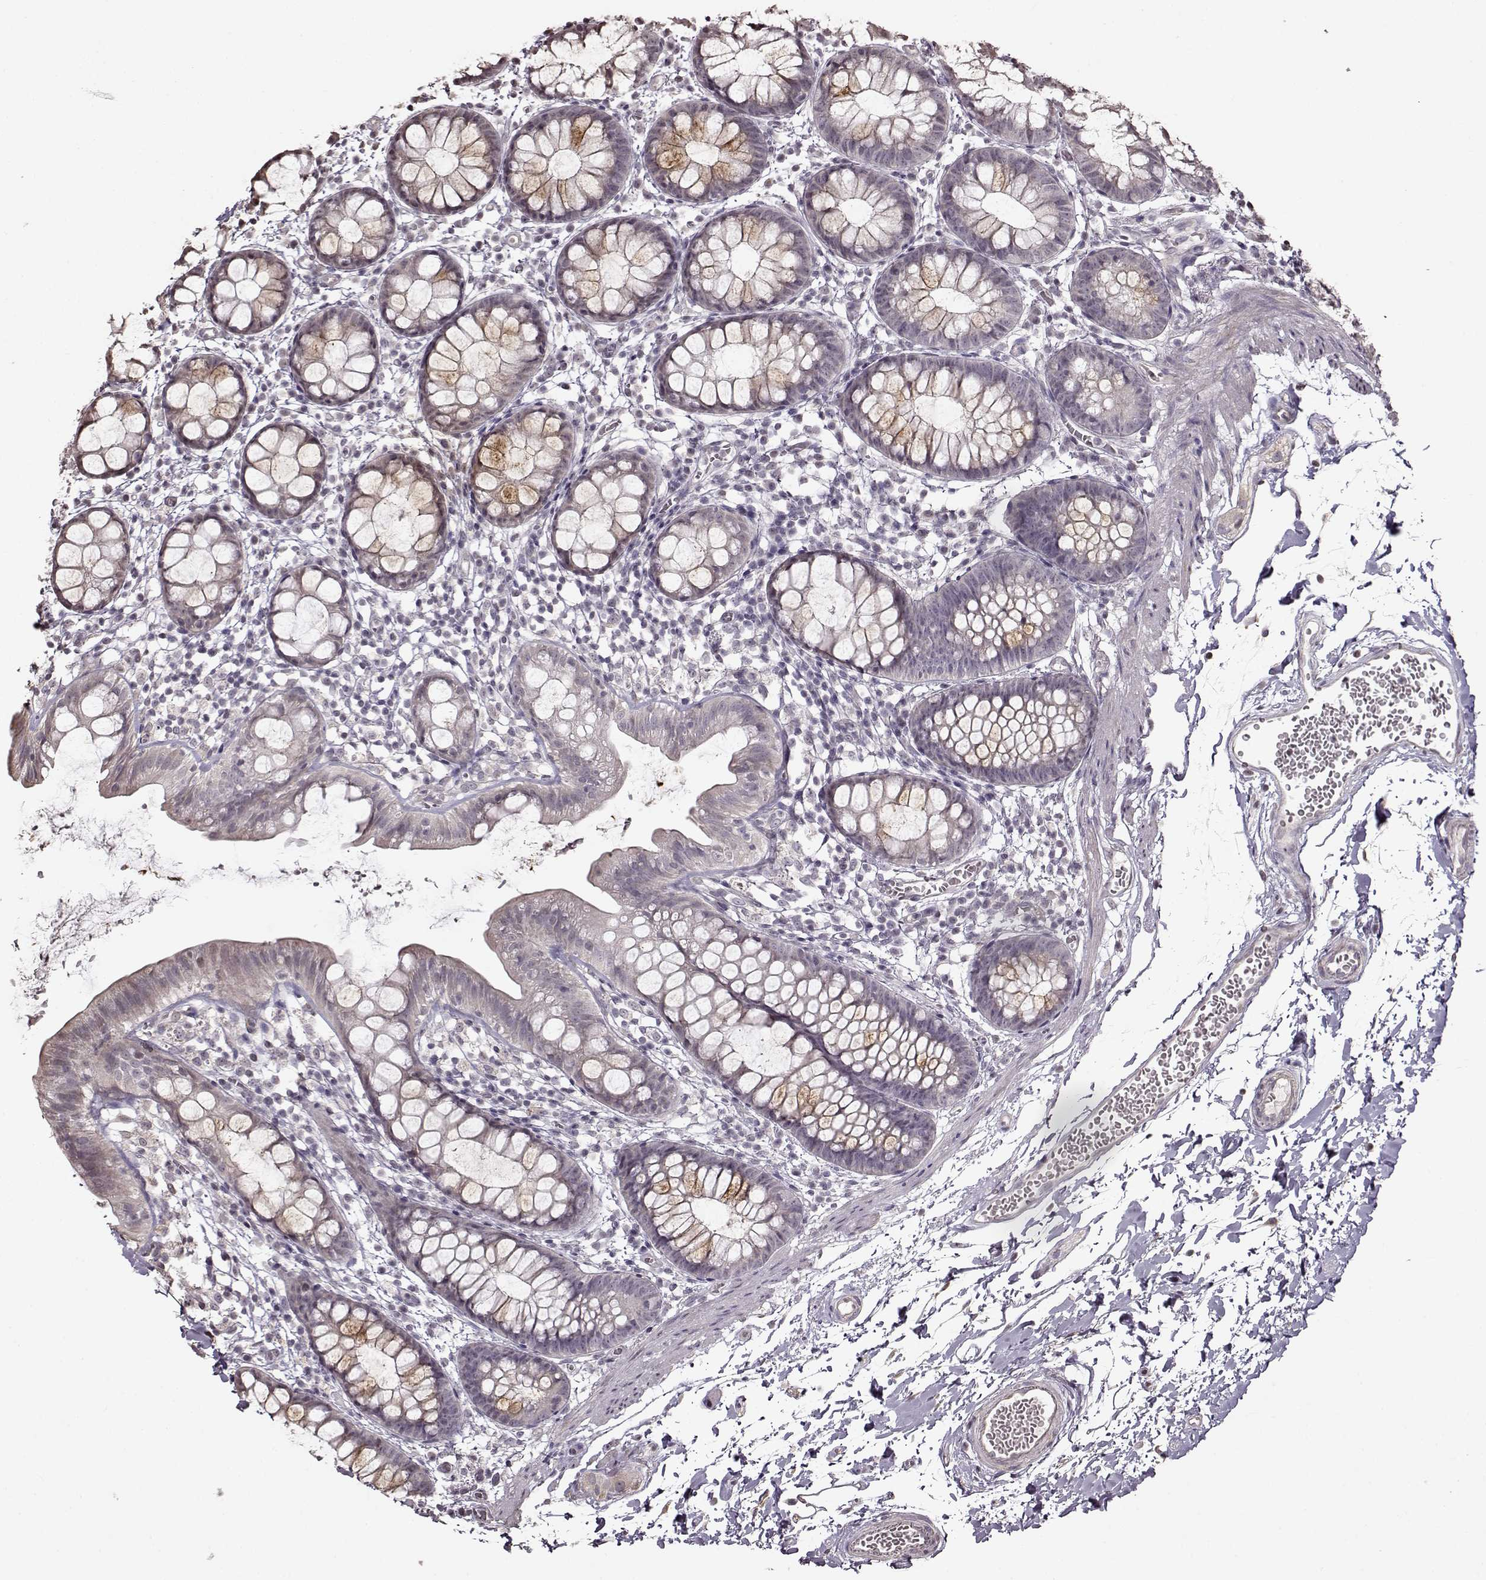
{"staining": {"intensity": "moderate", "quantity": "<25%", "location": "cytoplasmic/membranous"}, "tissue": "rectum", "cell_type": "Glandular cells", "image_type": "normal", "snomed": [{"axis": "morphology", "description": "Normal tissue, NOS"}, {"axis": "topography", "description": "Rectum"}], "caption": "A photomicrograph of human rectum stained for a protein reveals moderate cytoplasmic/membranous brown staining in glandular cells.", "gene": "FSHB", "patient": {"sex": "male", "age": 57}}